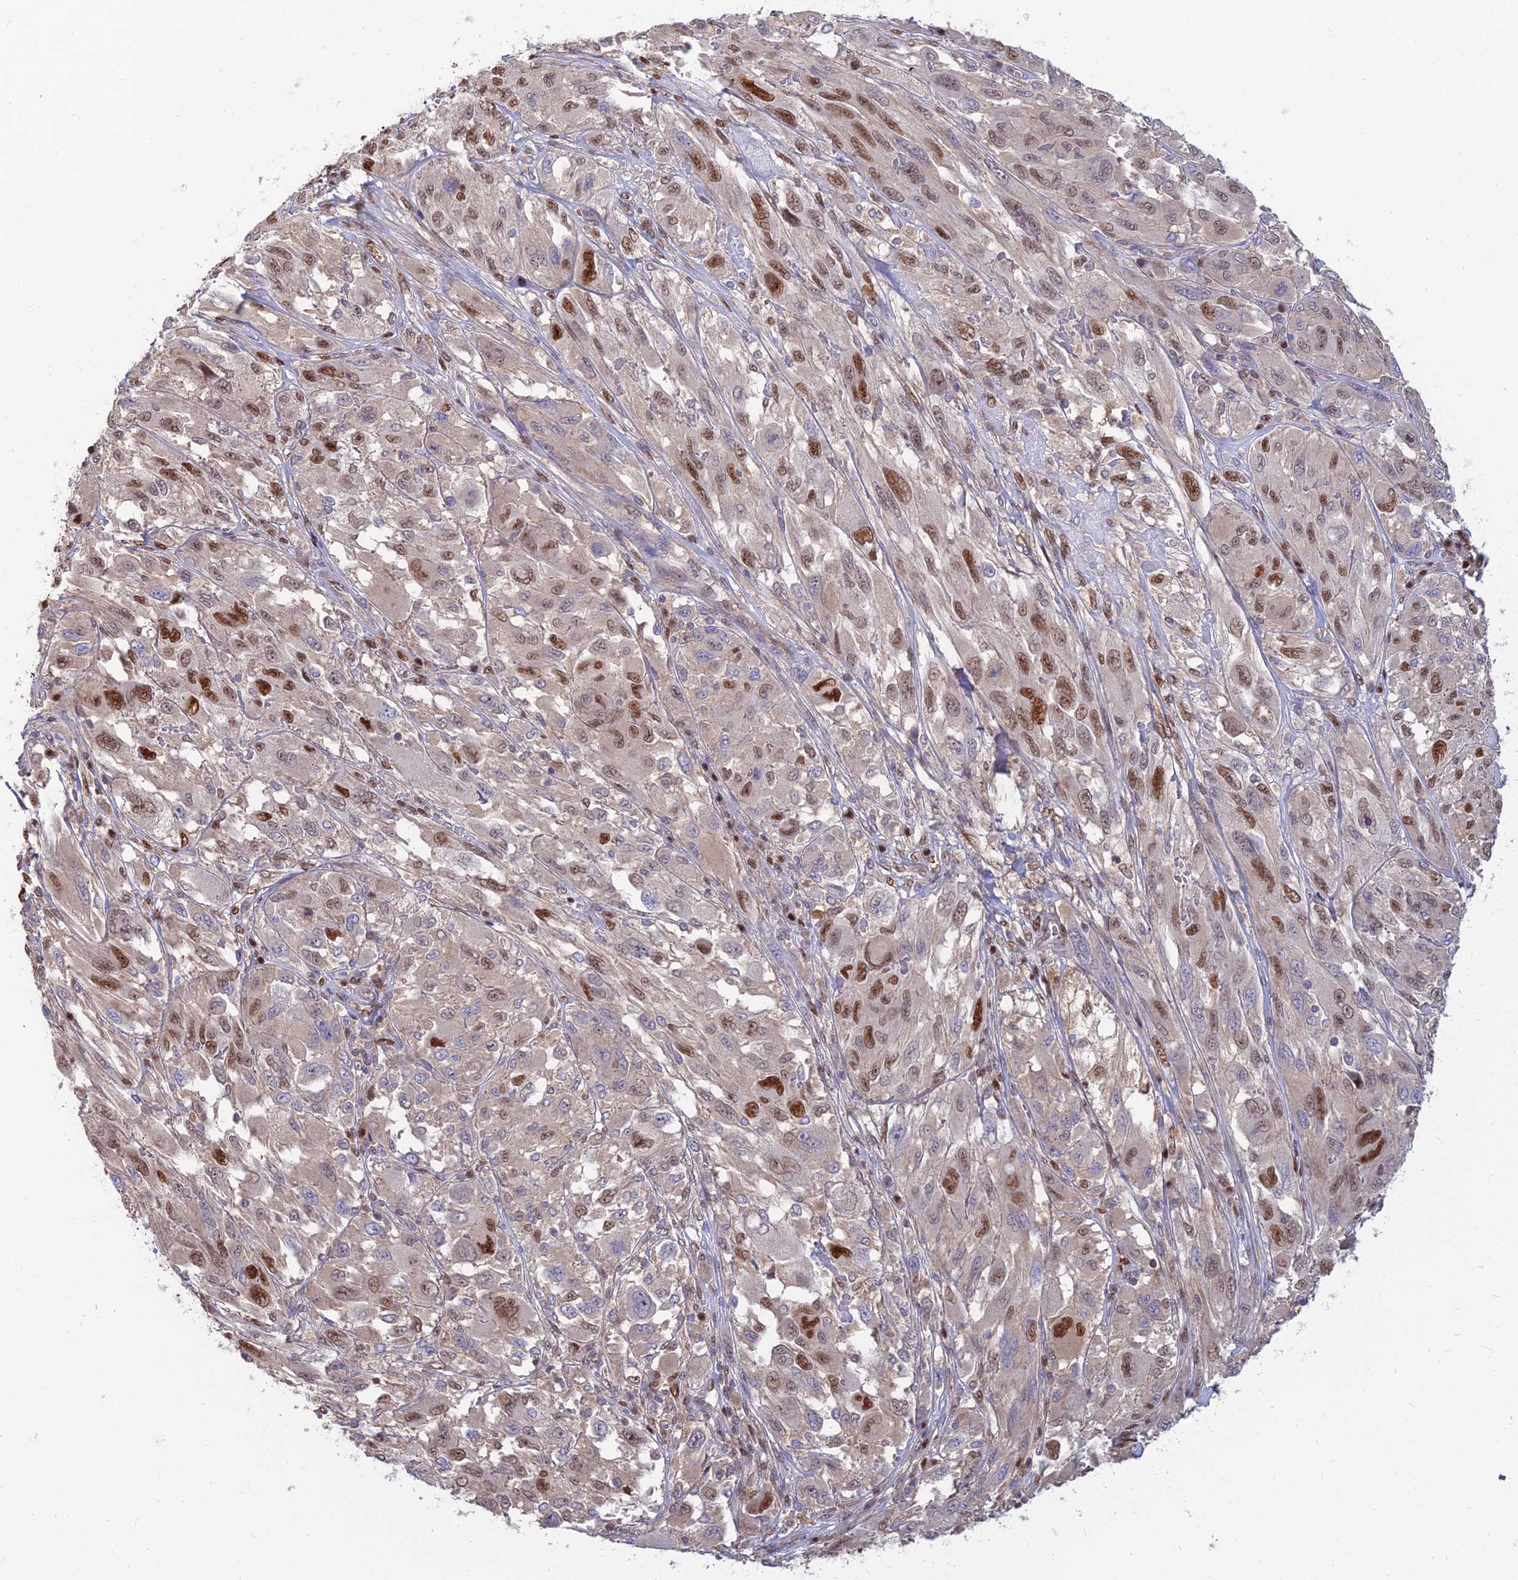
{"staining": {"intensity": "strong", "quantity": "25%-75%", "location": "nuclear"}, "tissue": "melanoma", "cell_type": "Tumor cells", "image_type": "cancer", "snomed": [{"axis": "morphology", "description": "Malignant melanoma, NOS"}, {"axis": "topography", "description": "Skin"}], "caption": "Protein staining demonstrates strong nuclear expression in about 25%-75% of tumor cells in malignant melanoma.", "gene": "DNPEP", "patient": {"sex": "female", "age": 91}}